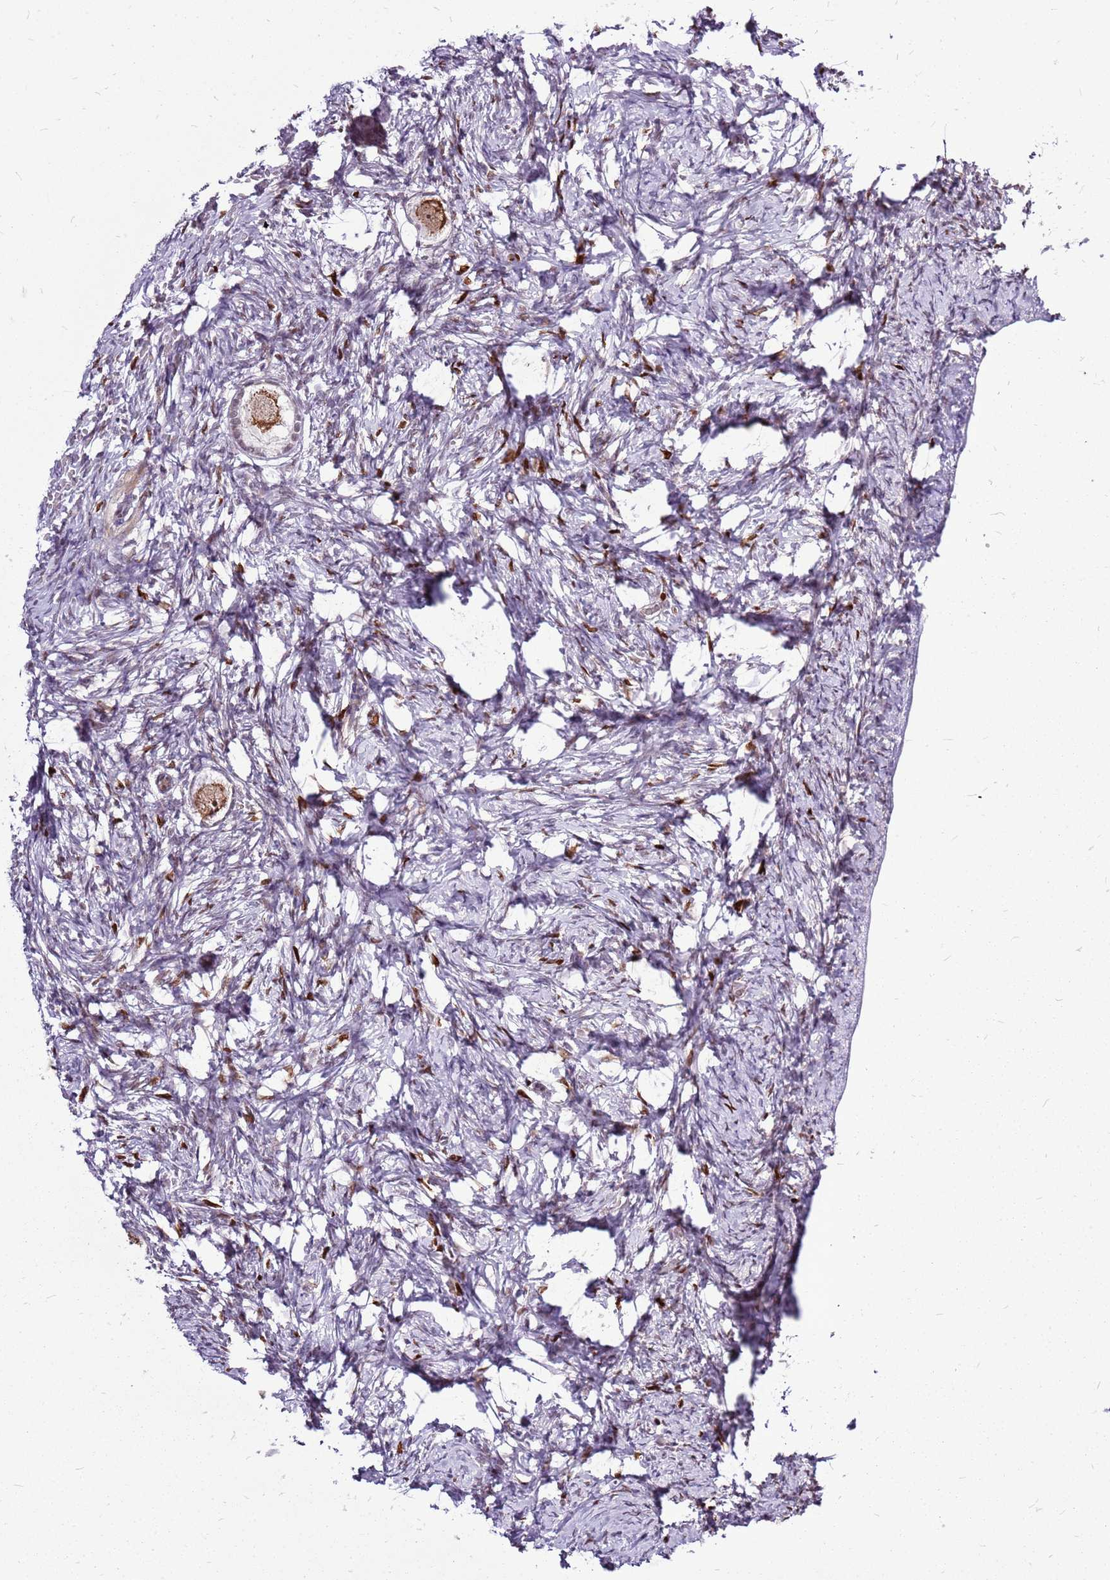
{"staining": {"intensity": "moderate", "quantity": ">75%", "location": "cytoplasmic/membranous,nuclear"}, "tissue": "ovary", "cell_type": "Follicle cells", "image_type": "normal", "snomed": [{"axis": "morphology", "description": "Adenocarcinoma, NOS"}, {"axis": "topography", "description": "Endometrium"}], "caption": "Protein staining of unremarkable ovary exhibits moderate cytoplasmic/membranous,nuclear staining in approximately >75% of follicle cells.", "gene": "CCDC166", "patient": {"sex": "female", "age": 32}}